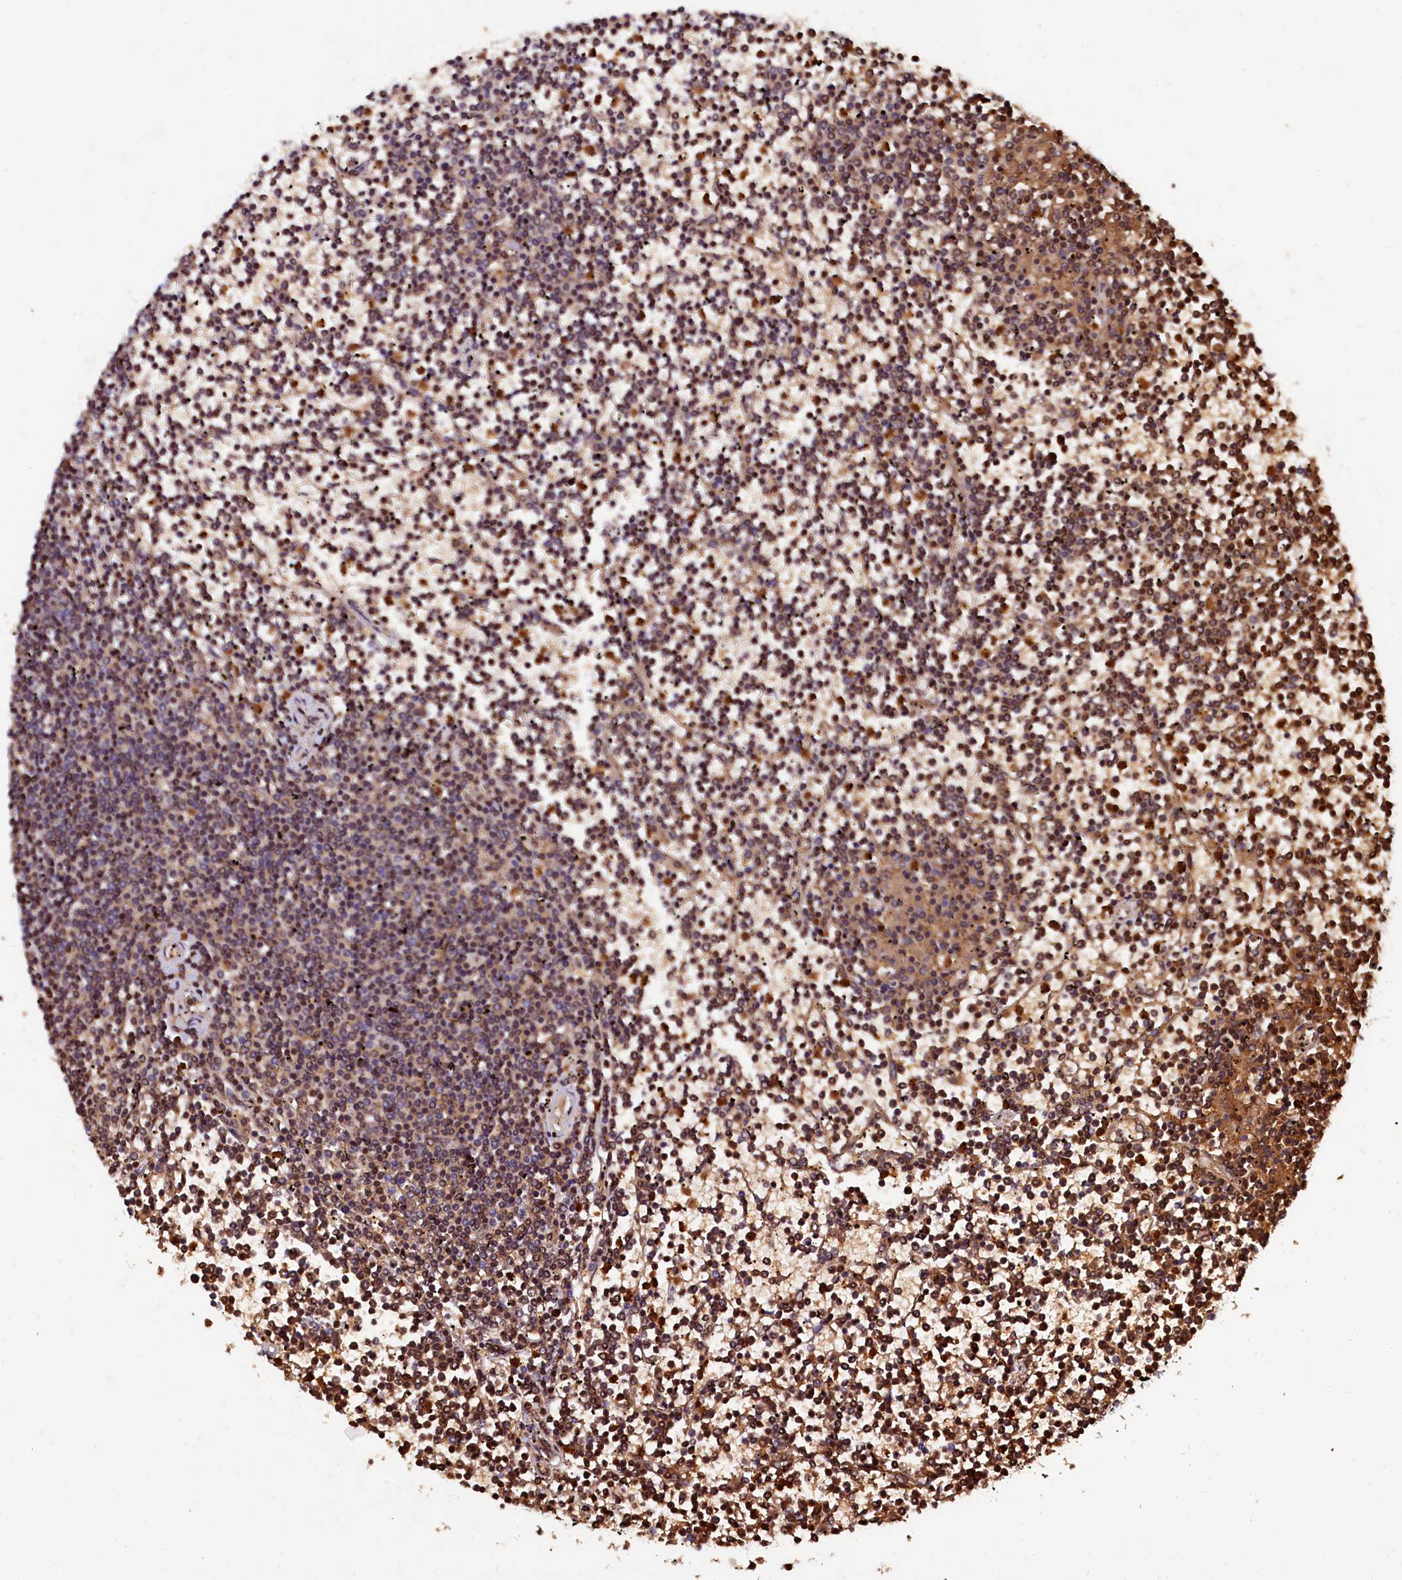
{"staining": {"intensity": "moderate", "quantity": "<25%", "location": "cytoplasmic/membranous"}, "tissue": "lymphoma", "cell_type": "Tumor cells", "image_type": "cancer", "snomed": [{"axis": "morphology", "description": "Malignant lymphoma, non-Hodgkin's type, Low grade"}, {"axis": "topography", "description": "Spleen"}], "caption": "Protein expression analysis of human low-grade malignant lymphoma, non-Hodgkin's type reveals moderate cytoplasmic/membranous positivity in approximately <25% of tumor cells.", "gene": "CSTPP1", "patient": {"sex": "female", "age": 19}}